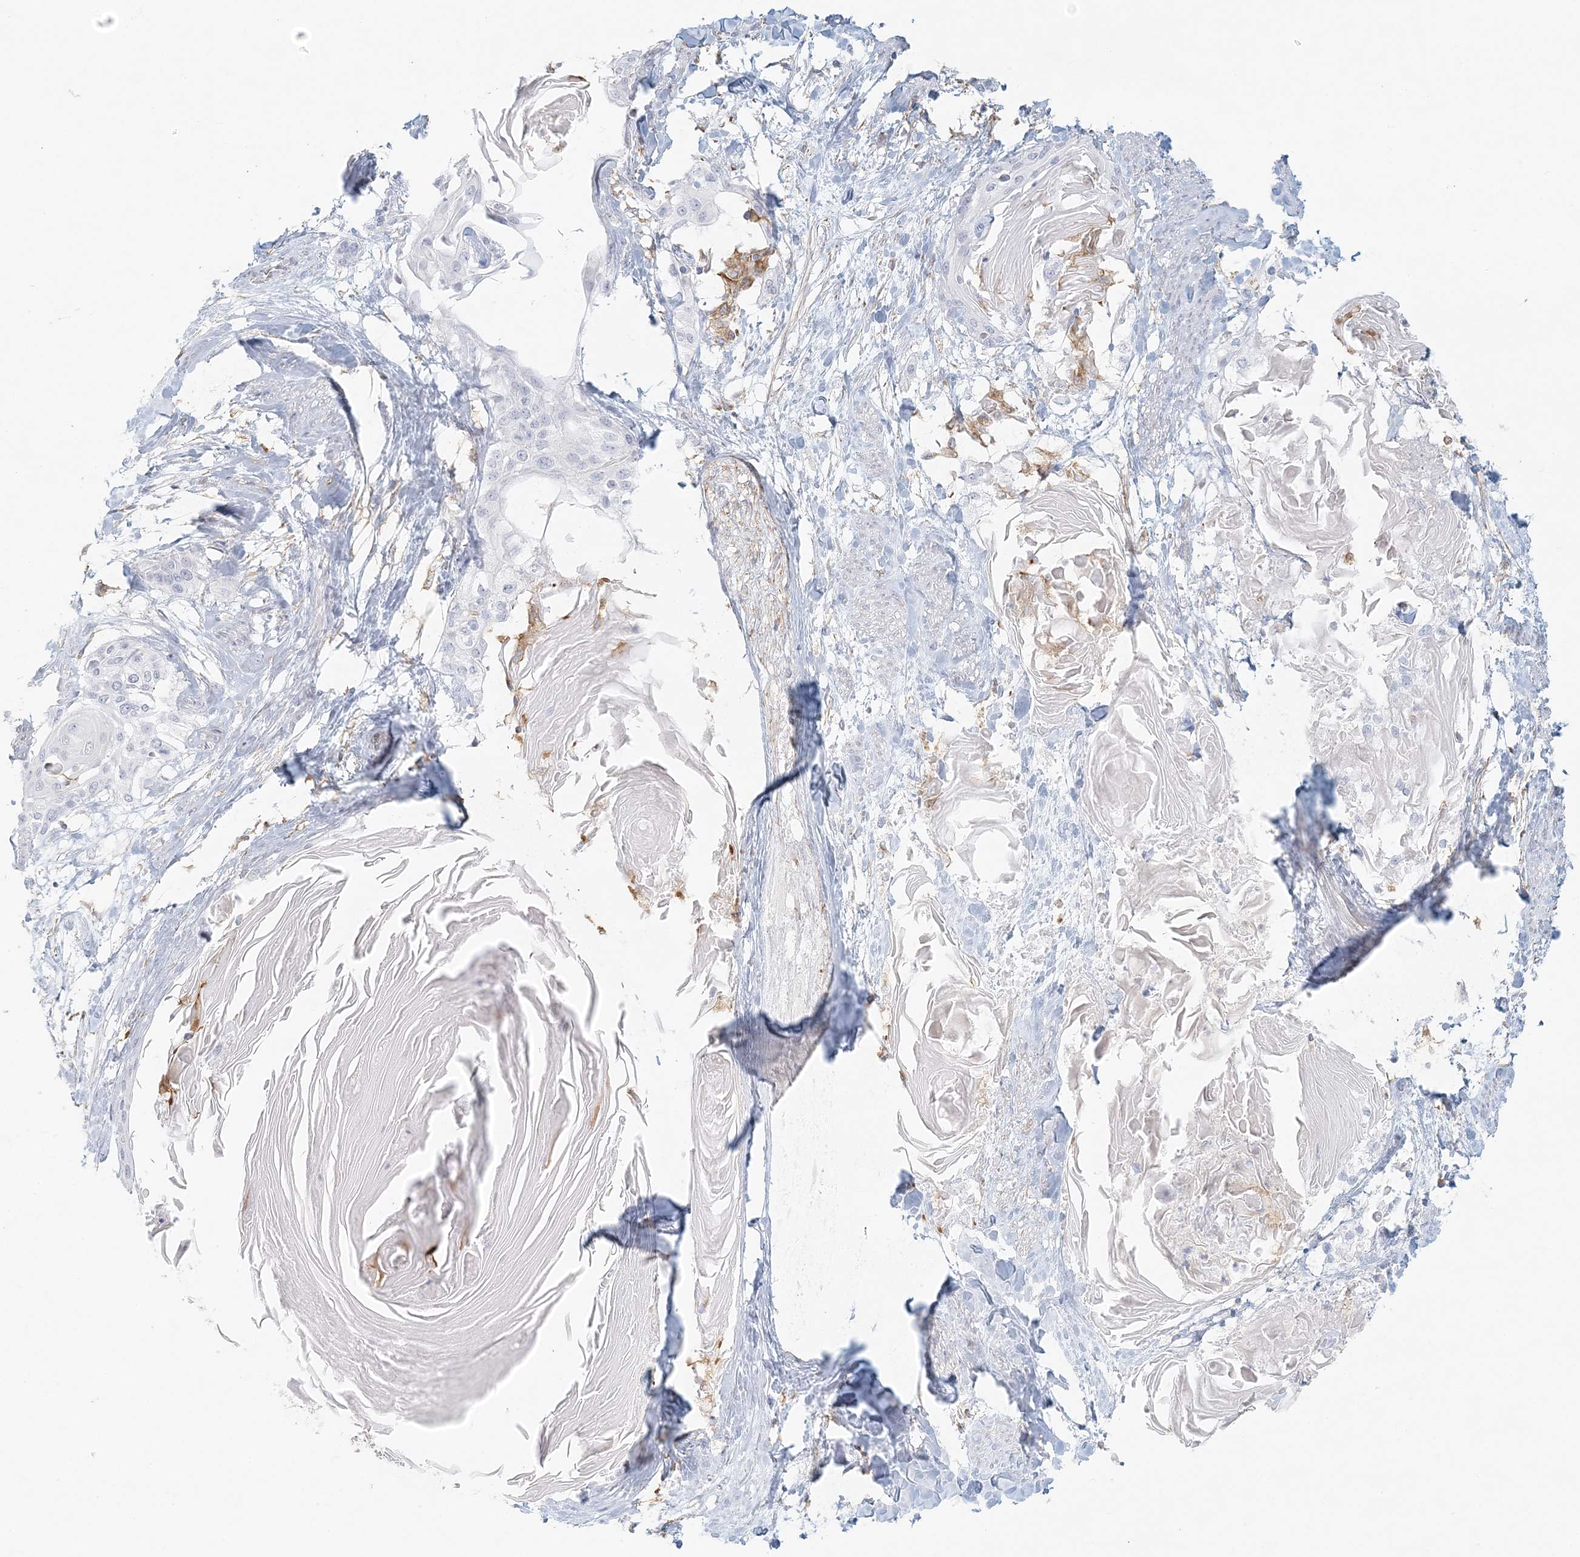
{"staining": {"intensity": "negative", "quantity": "none", "location": "none"}, "tissue": "cervical cancer", "cell_type": "Tumor cells", "image_type": "cancer", "snomed": [{"axis": "morphology", "description": "Squamous cell carcinoma, NOS"}, {"axis": "topography", "description": "Cervix"}], "caption": "This histopathology image is of cervical squamous cell carcinoma stained with immunohistochemistry to label a protein in brown with the nuclei are counter-stained blue. There is no positivity in tumor cells.", "gene": "DMRTB1", "patient": {"sex": "female", "age": 57}}